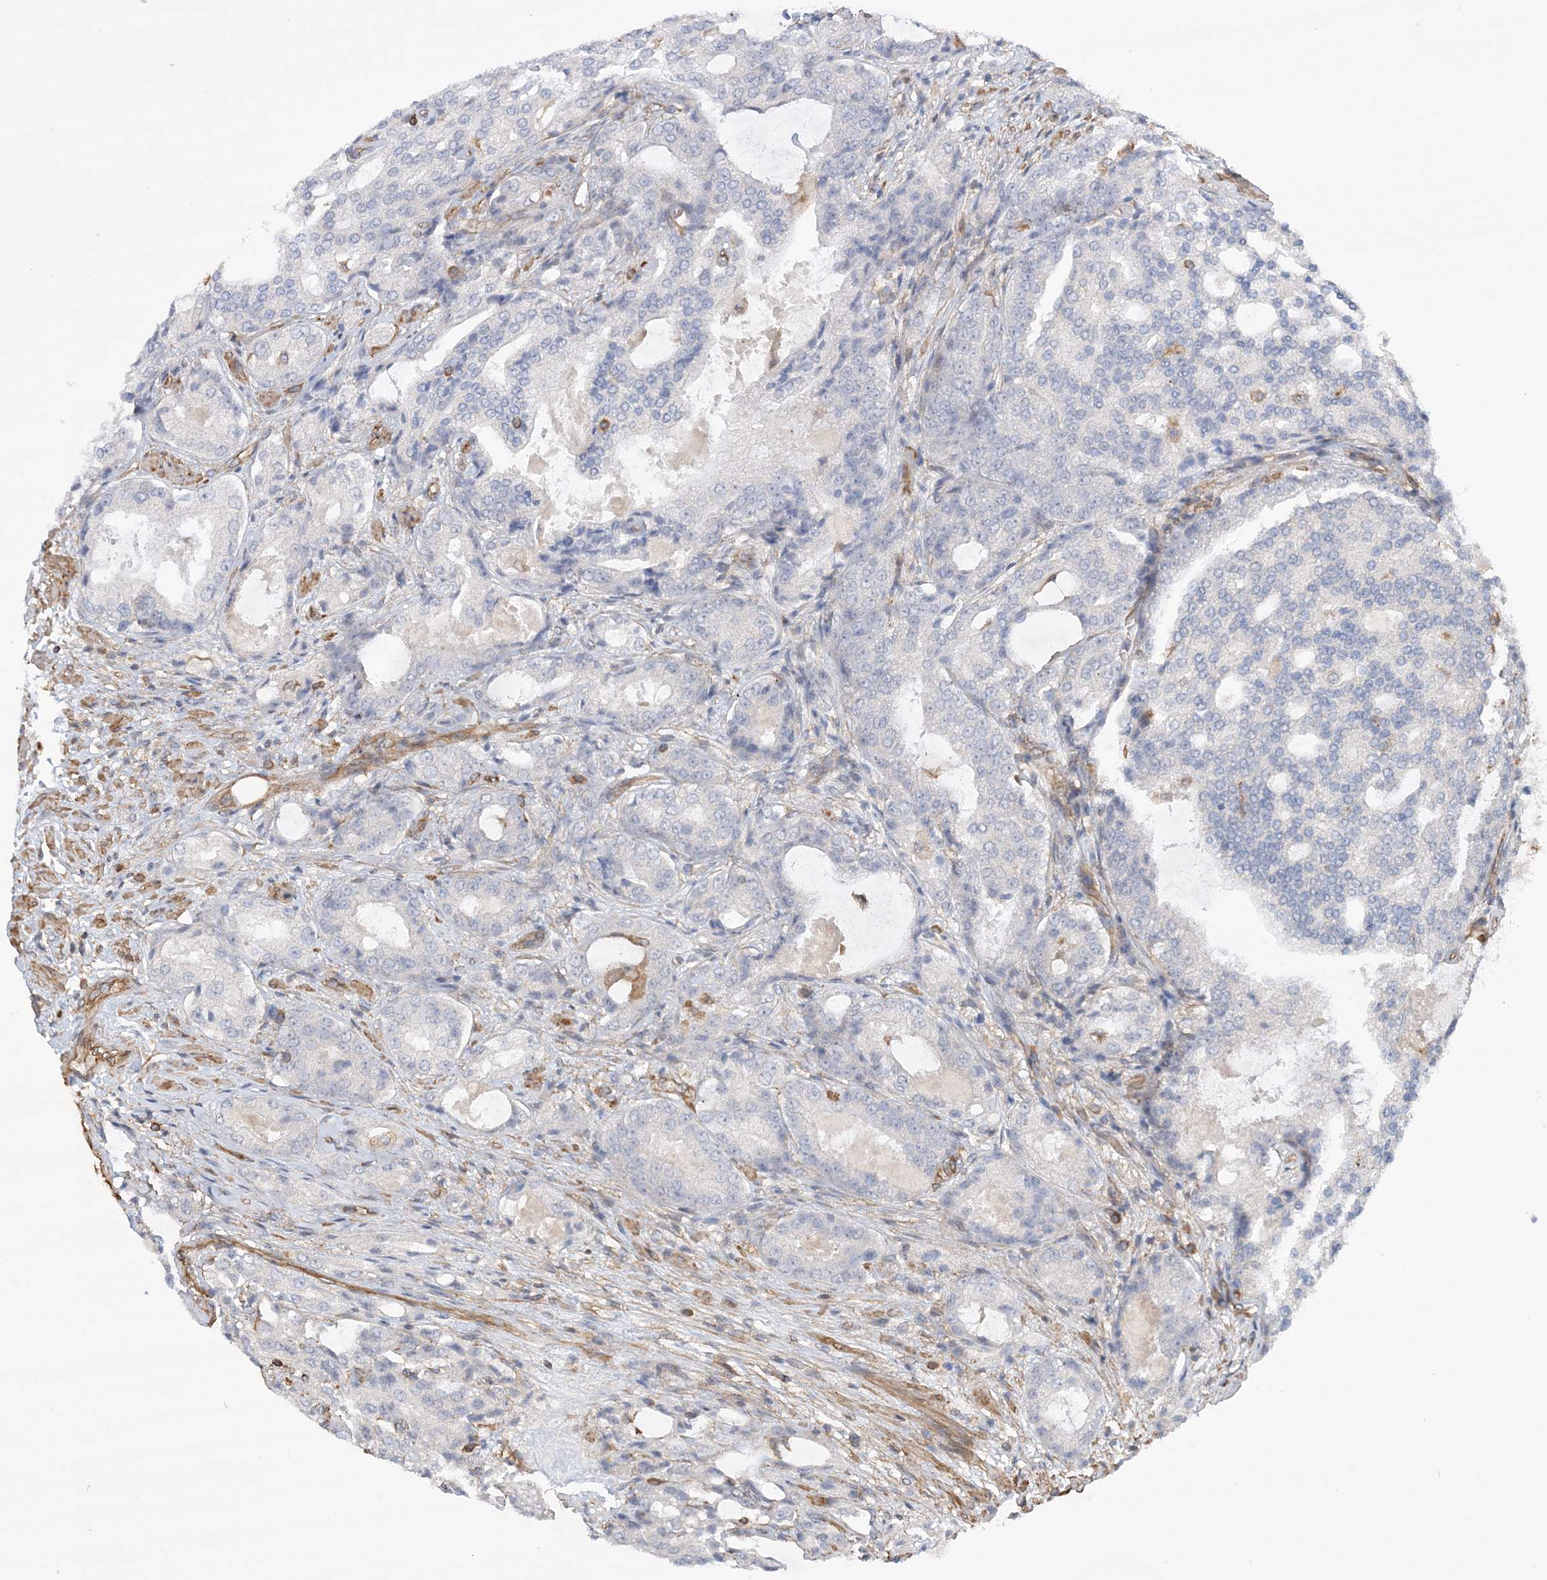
{"staining": {"intensity": "negative", "quantity": "none", "location": "none"}, "tissue": "prostate cancer", "cell_type": "Tumor cells", "image_type": "cancer", "snomed": [{"axis": "morphology", "description": "Adenocarcinoma, High grade"}, {"axis": "topography", "description": "Prostate"}], "caption": "High magnification brightfield microscopy of prostate cancer stained with DAB (brown) and counterstained with hematoxylin (blue): tumor cells show no significant positivity. (Stains: DAB immunohistochemistry (IHC) with hematoxylin counter stain, Microscopy: brightfield microscopy at high magnification).", "gene": "ZNF821", "patient": {"sex": "male", "age": 72}}